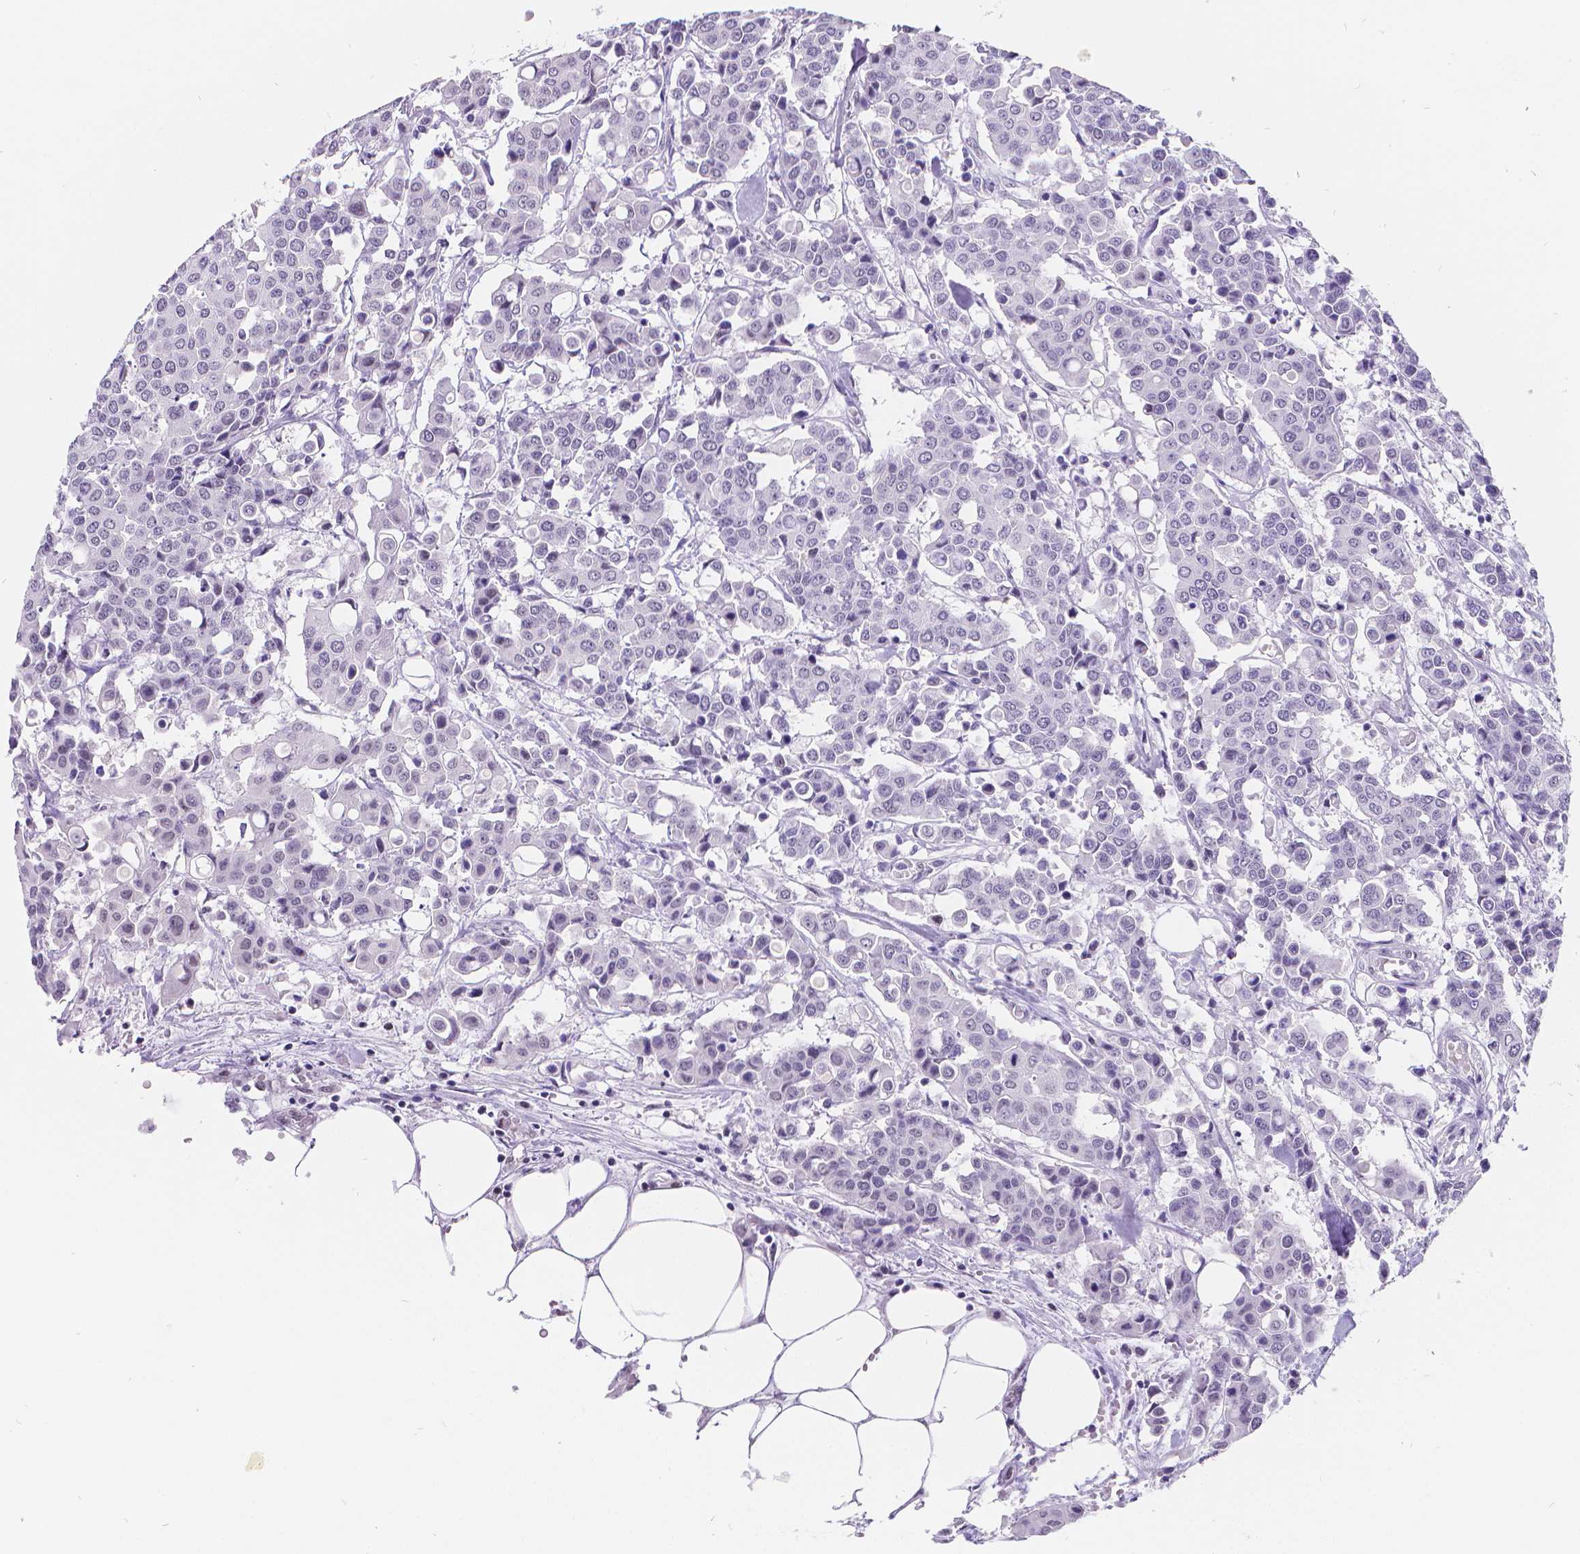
{"staining": {"intensity": "negative", "quantity": "none", "location": "none"}, "tissue": "carcinoid", "cell_type": "Tumor cells", "image_type": "cancer", "snomed": [{"axis": "morphology", "description": "Carcinoid, malignant, NOS"}, {"axis": "topography", "description": "Colon"}], "caption": "Carcinoid (malignant) stained for a protein using immunohistochemistry shows no staining tumor cells.", "gene": "MEF2C", "patient": {"sex": "male", "age": 81}}